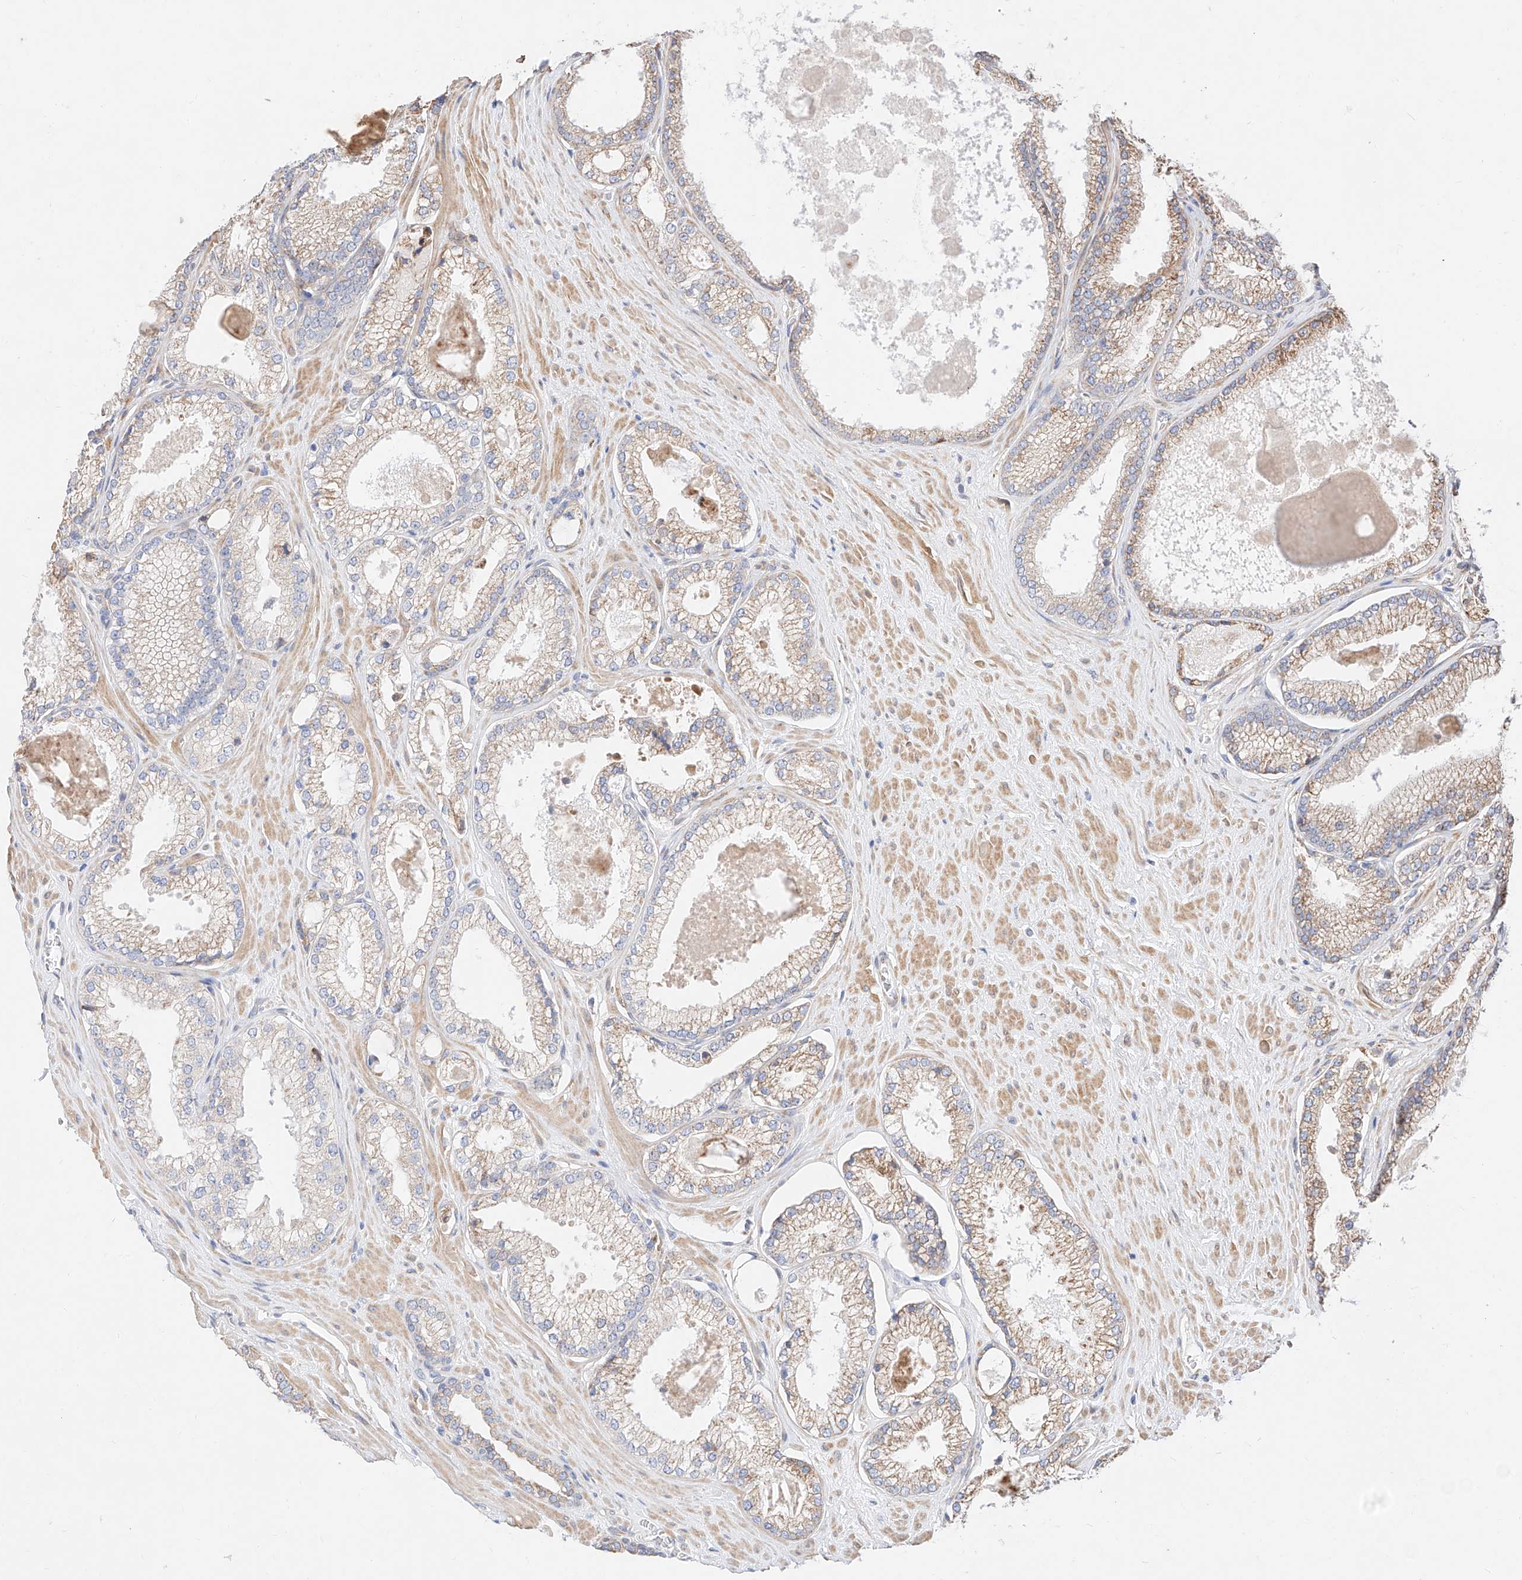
{"staining": {"intensity": "weak", "quantity": "25%-75%", "location": "cytoplasmic/membranous"}, "tissue": "prostate cancer", "cell_type": "Tumor cells", "image_type": "cancer", "snomed": [{"axis": "morphology", "description": "Adenocarcinoma, Low grade"}, {"axis": "topography", "description": "Prostate"}], "caption": "Immunohistochemical staining of prostate adenocarcinoma (low-grade) demonstrates weak cytoplasmic/membranous protein staining in approximately 25%-75% of tumor cells. (DAB (3,3'-diaminobenzidine) IHC, brown staining for protein, blue staining for nuclei).", "gene": "ATP9B", "patient": {"sex": "male", "age": 62}}